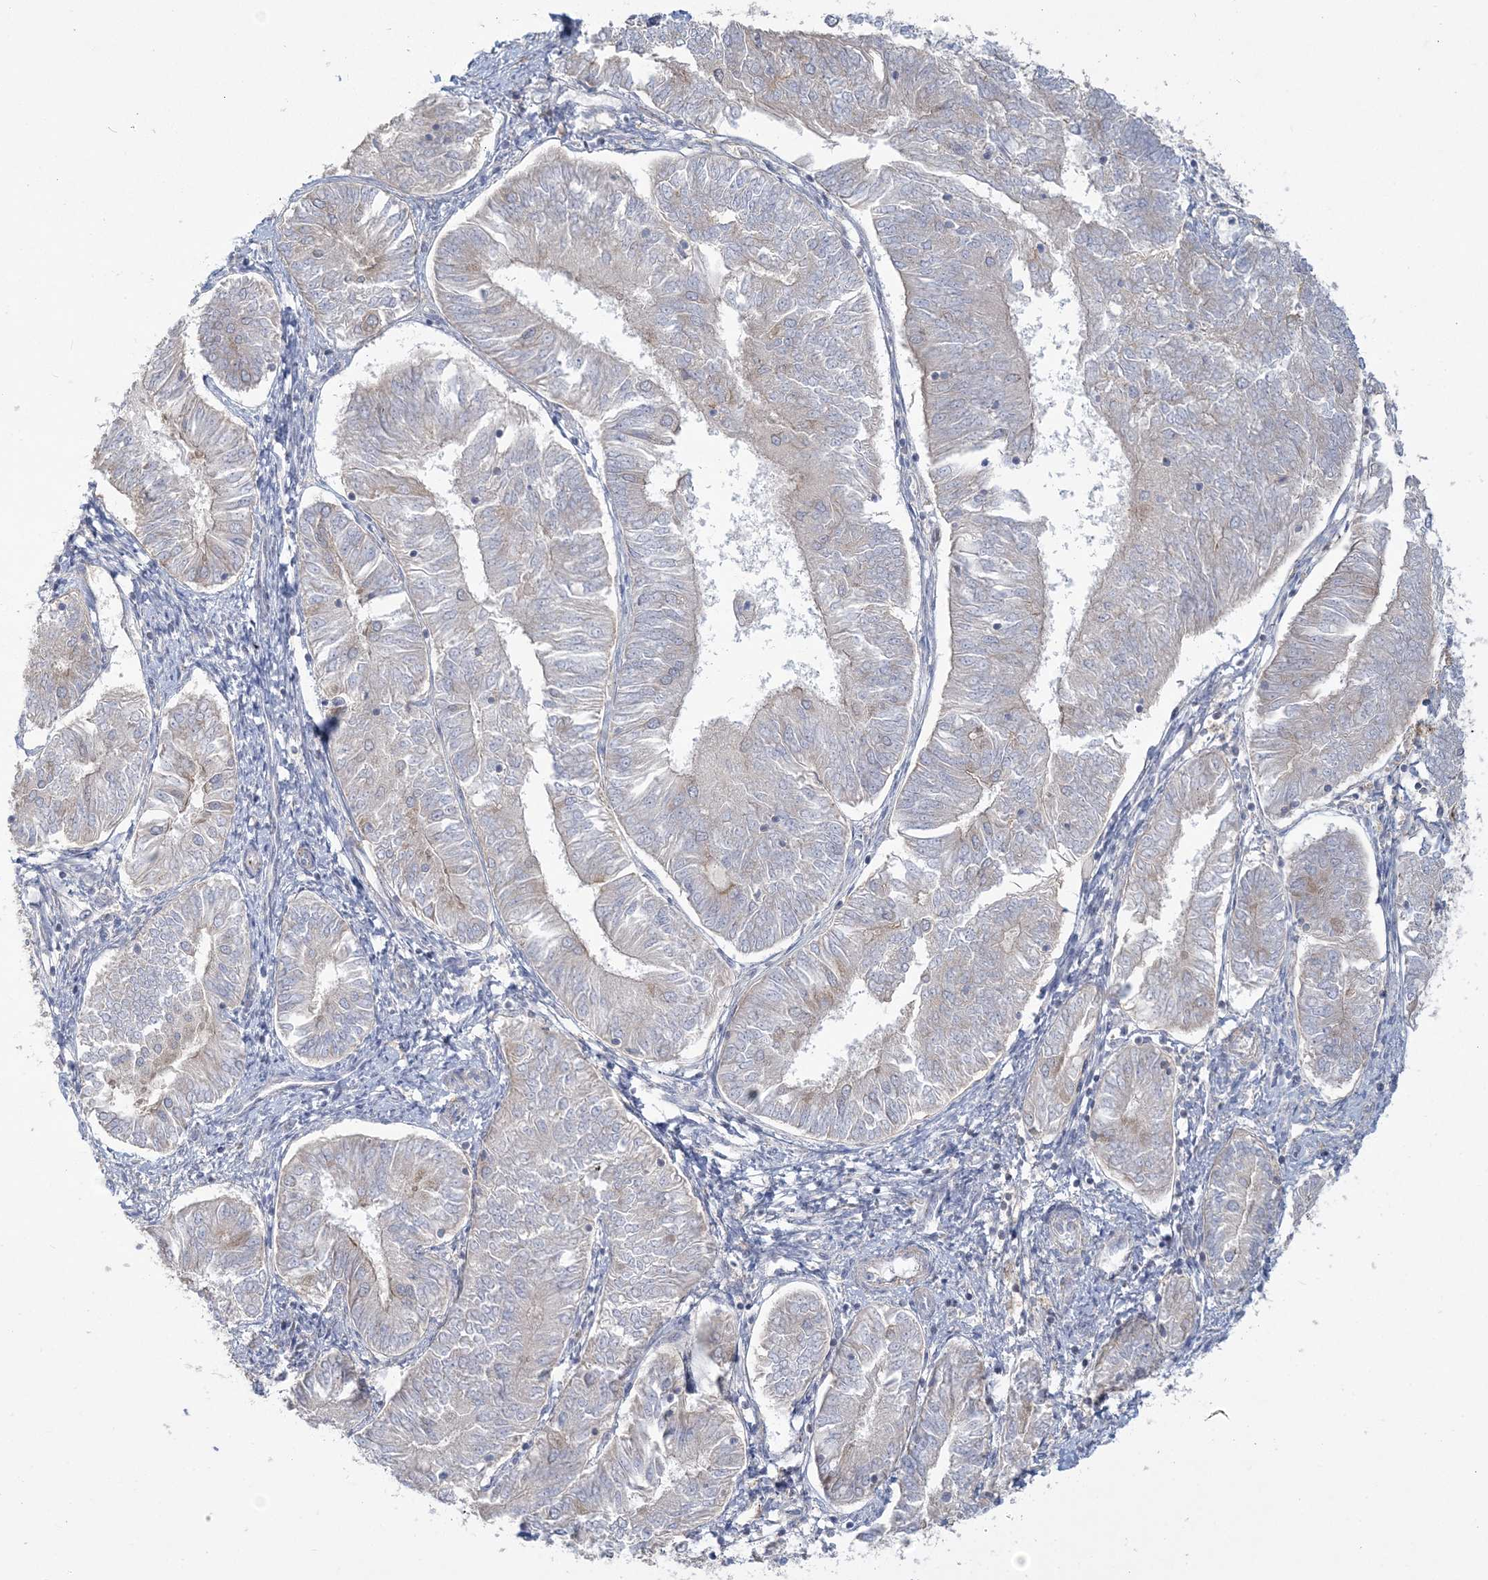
{"staining": {"intensity": "weak", "quantity": "<25%", "location": "cytoplasmic/membranous"}, "tissue": "endometrial cancer", "cell_type": "Tumor cells", "image_type": "cancer", "snomed": [{"axis": "morphology", "description": "Adenocarcinoma, NOS"}, {"axis": "topography", "description": "Endometrium"}], "caption": "Immunohistochemical staining of adenocarcinoma (endometrial) demonstrates no significant staining in tumor cells. (Stains: DAB (3,3'-diaminobenzidine) immunohistochemistry with hematoxylin counter stain, Microscopy: brightfield microscopy at high magnification).", "gene": "ANKS1A", "patient": {"sex": "female", "age": 58}}